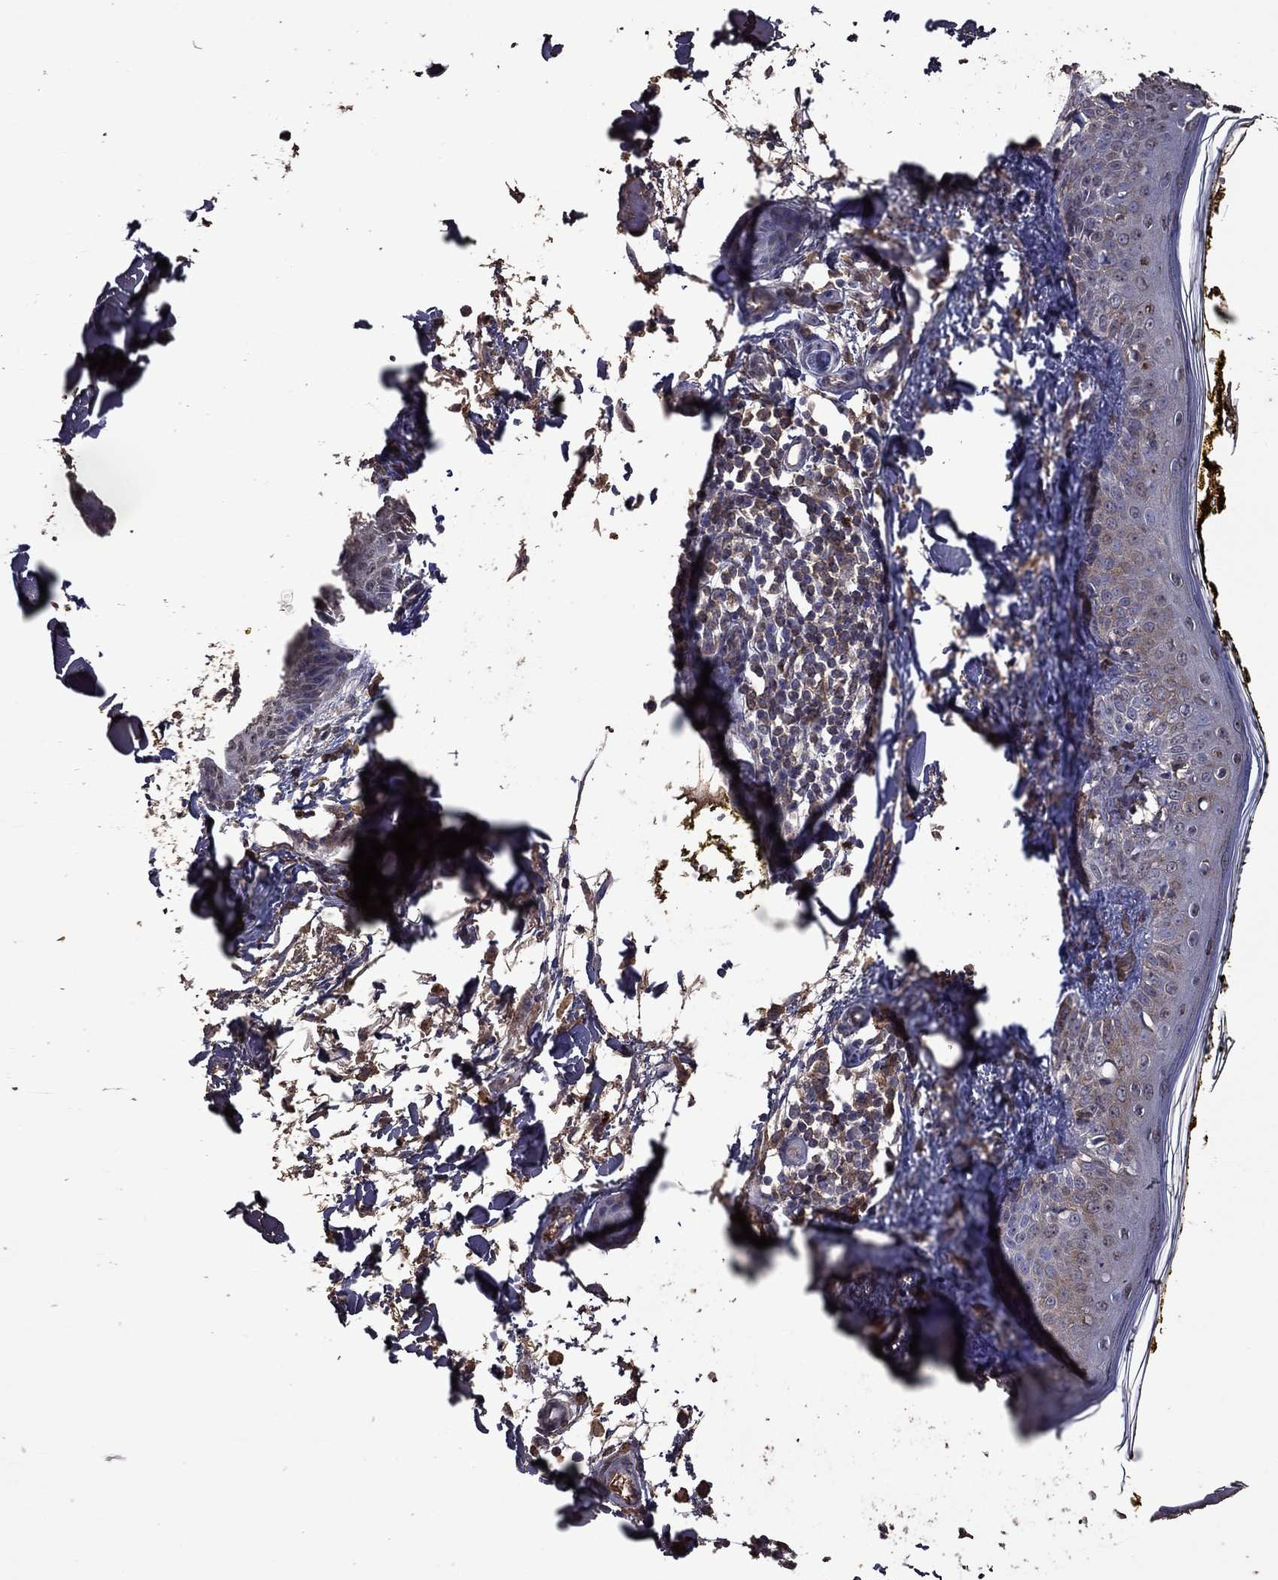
{"staining": {"intensity": "negative", "quantity": "none", "location": "none"}, "tissue": "skin", "cell_type": "Fibroblasts", "image_type": "normal", "snomed": [{"axis": "morphology", "description": "Normal tissue, NOS"}, {"axis": "topography", "description": "Skin"}], "caption": "Immunohistochemical staining of unremarkable skin reveals no significant expression in fibroblasts. (Brightfield microscopy of DAB (3,3'-diaminobenzidine) IHC at high magnification).", "gene": "SERPINA5", "patient": {"sex": "male", "age": 76}}